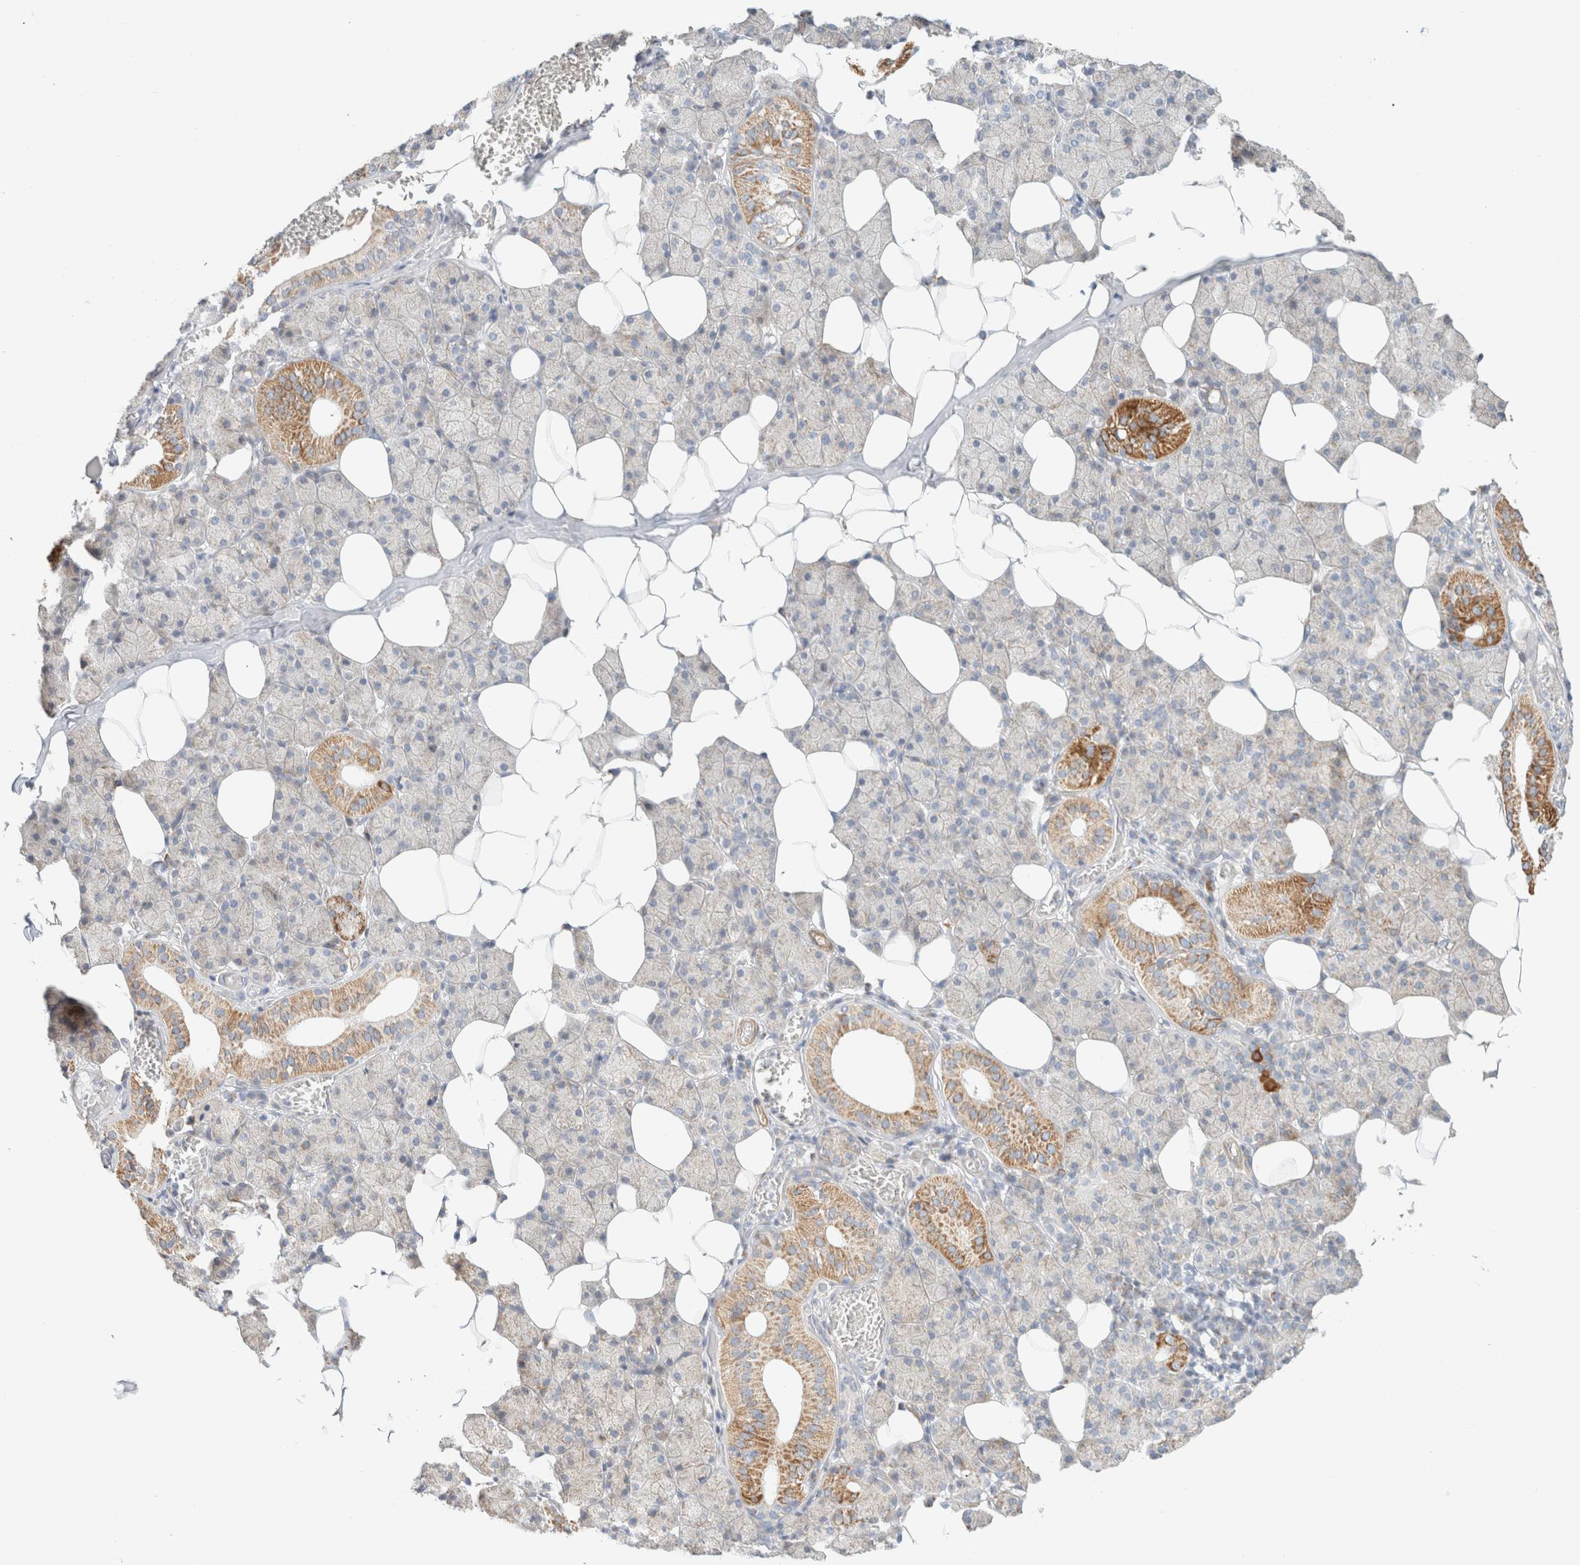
{"staining": {"intensity": "moderate", "quantity": "<25%", "location": "cytoplasmic/membranous"}, "tissue": "salivary gland", "cell_type": "Glandular cells", "image_type": "normal", "snomed": [{"axis": "morphology", "description": "Normal tissue, NOS"}, {"axis": "topography", "description": "Salivary gland"}], "caption": "Normal salivary gland demonstrates moderate cytoplasmic/membranous expression in approximately <25% of glandular cells, visualized by immunohistochemistry. (DAB IHC with brightfield microscopy, high magnification).", "gene": "MRM3", "patient": {"sex": "female", "age": 33}}